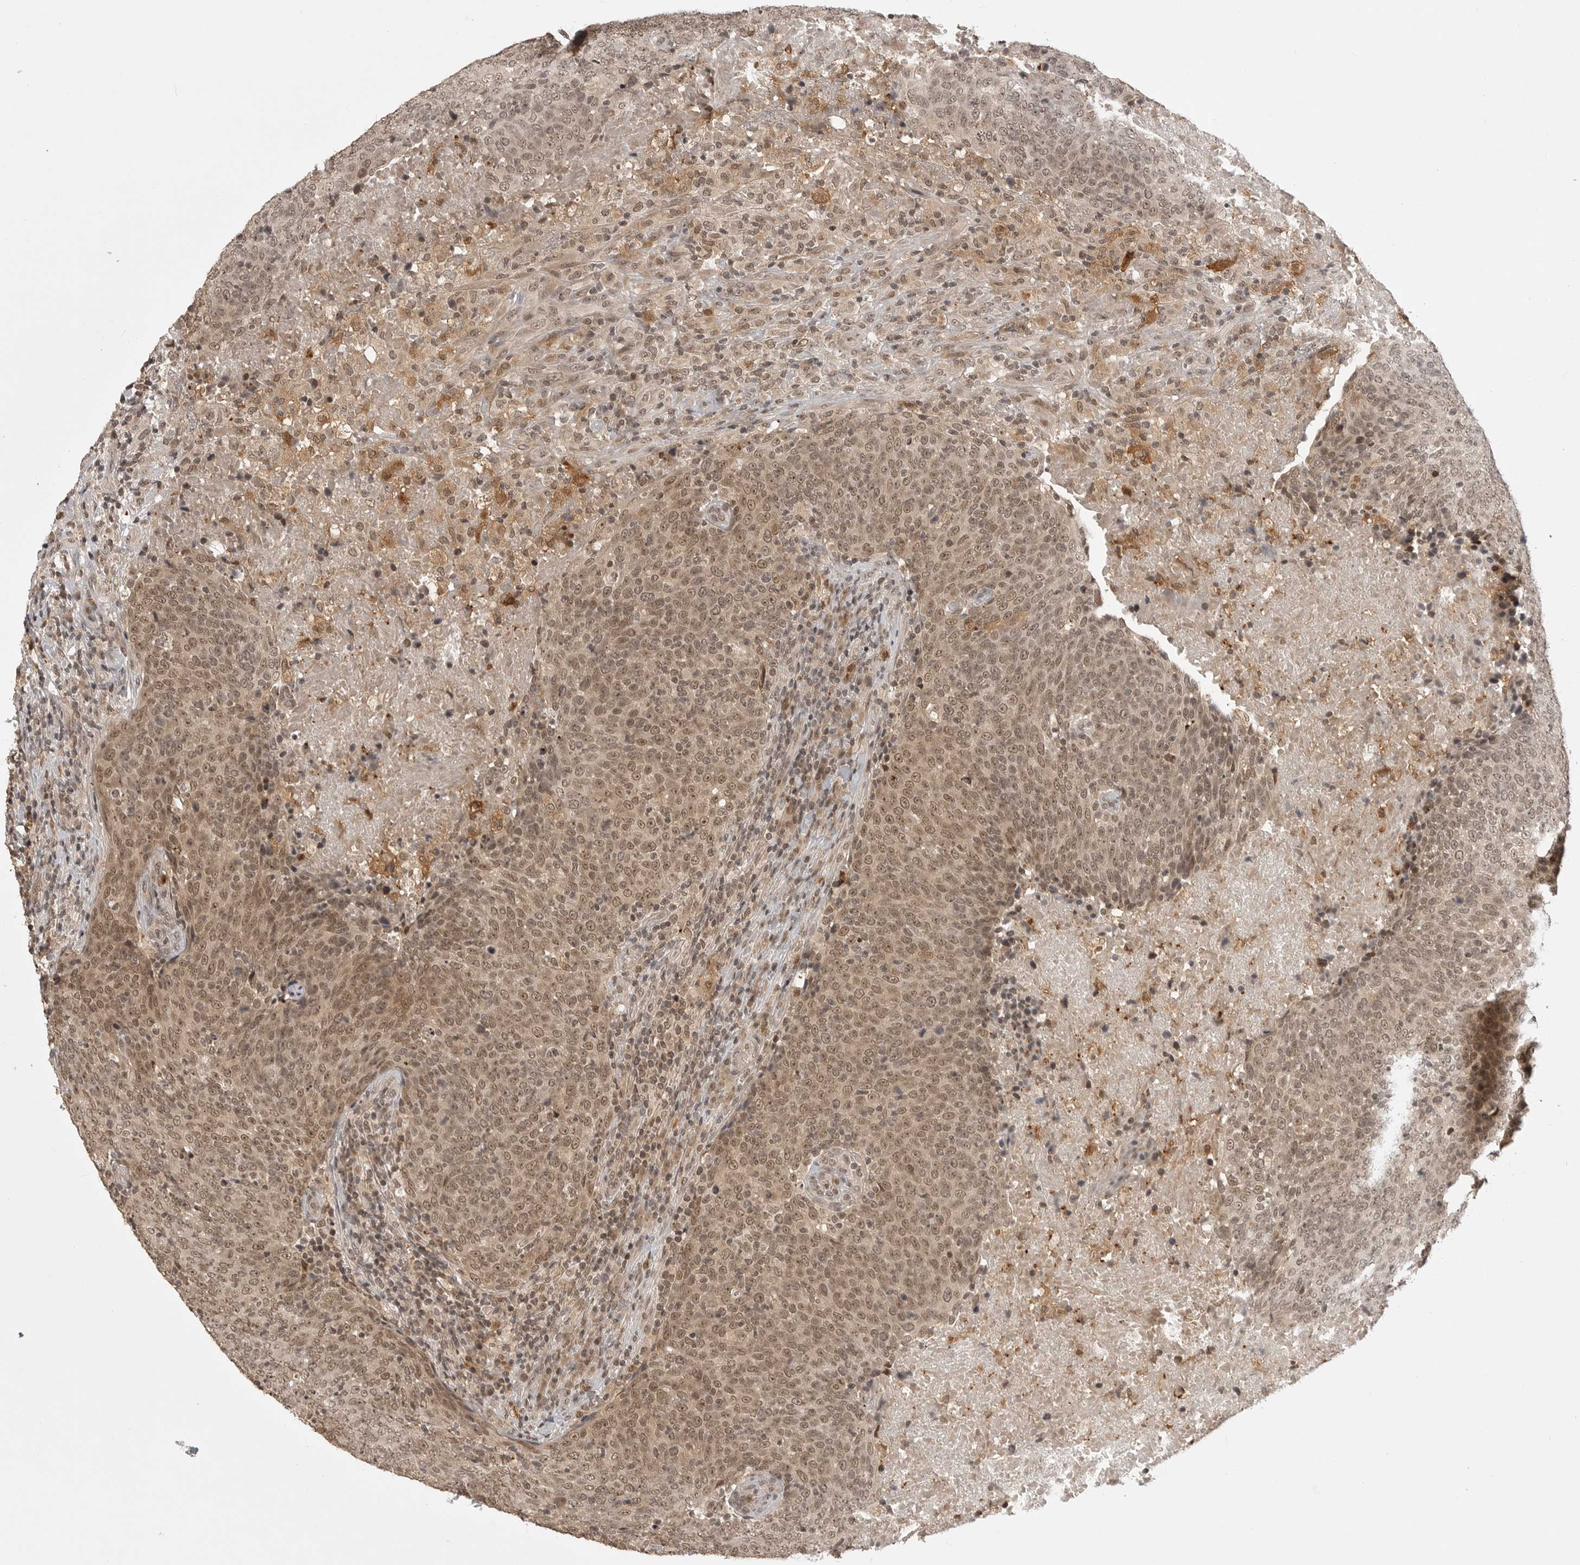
{"staining": {"intensity": "moderate", "quantity": ">75%", "location": "cytoplasmic/membranous,nuclear"}, "tissue": "head and neck cancer", "cell_type": "Tumor cells", "image_type": "cancer", "snomed": [{"axis": "morphology", "description": "Squamous cell carcinoma, NOS"}, {"axis": "morphology", "description": "Squamous cell carcinoma, metastatic, NOS"}, {"axis": "topography", "description": "Lymph node"}, {"axis": "topography", "description": "Head-Neck"}], "caption": "High-magnification brightfield microscopy of head and neck cancer stained with DAB (3,3'-diaminobenzidine) (brown) and counterstained with hematoxylin (blue). tumor cells exhibit moderate cytoplasmic/membranous and nuclear staining is appreciated in about>75% of cells.", "gene": "PEG3", "patient": {"sex": "male", "age": 62}}